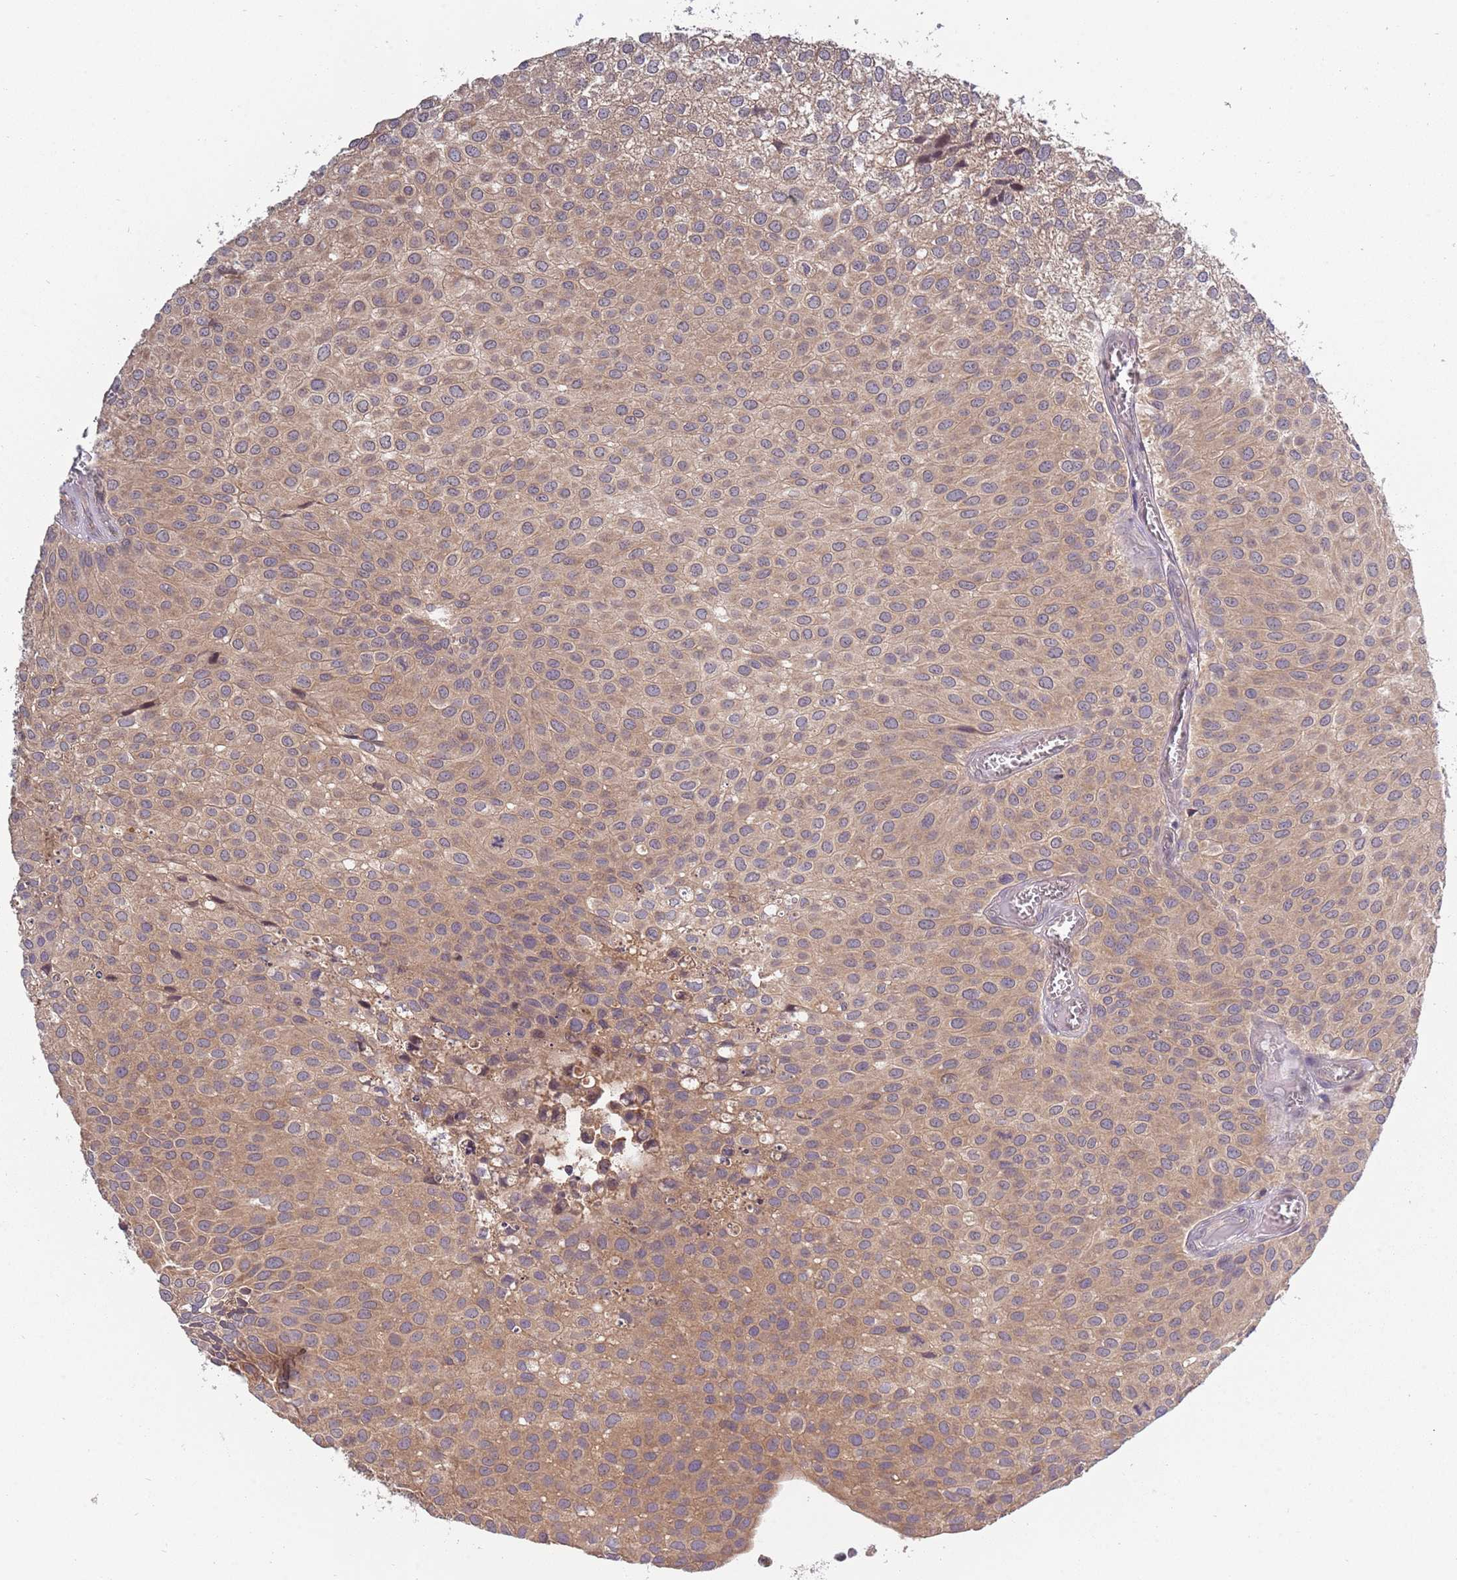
{"staining": {"intensity": "weak", "quantity": ">75%", "location": "cytoplasmic/membranous"}, "tissue": "urothelial cancer", "cell_type": "Tumor cells", "image_type": "cancer", "snomed": [{"axis": "morphology", "description": "Urothelial carcinoma, Low grade"}, {"axis": "topography", "description": "Urinary bladder"}], "caption": "A brown stain labels weak cytoplasmic/membranous positivity of a protein in human urothelial carcinoma (low-grade) tumor cells.", "gene": "USP32", "patient": {"sex": "male", "age": 88}}